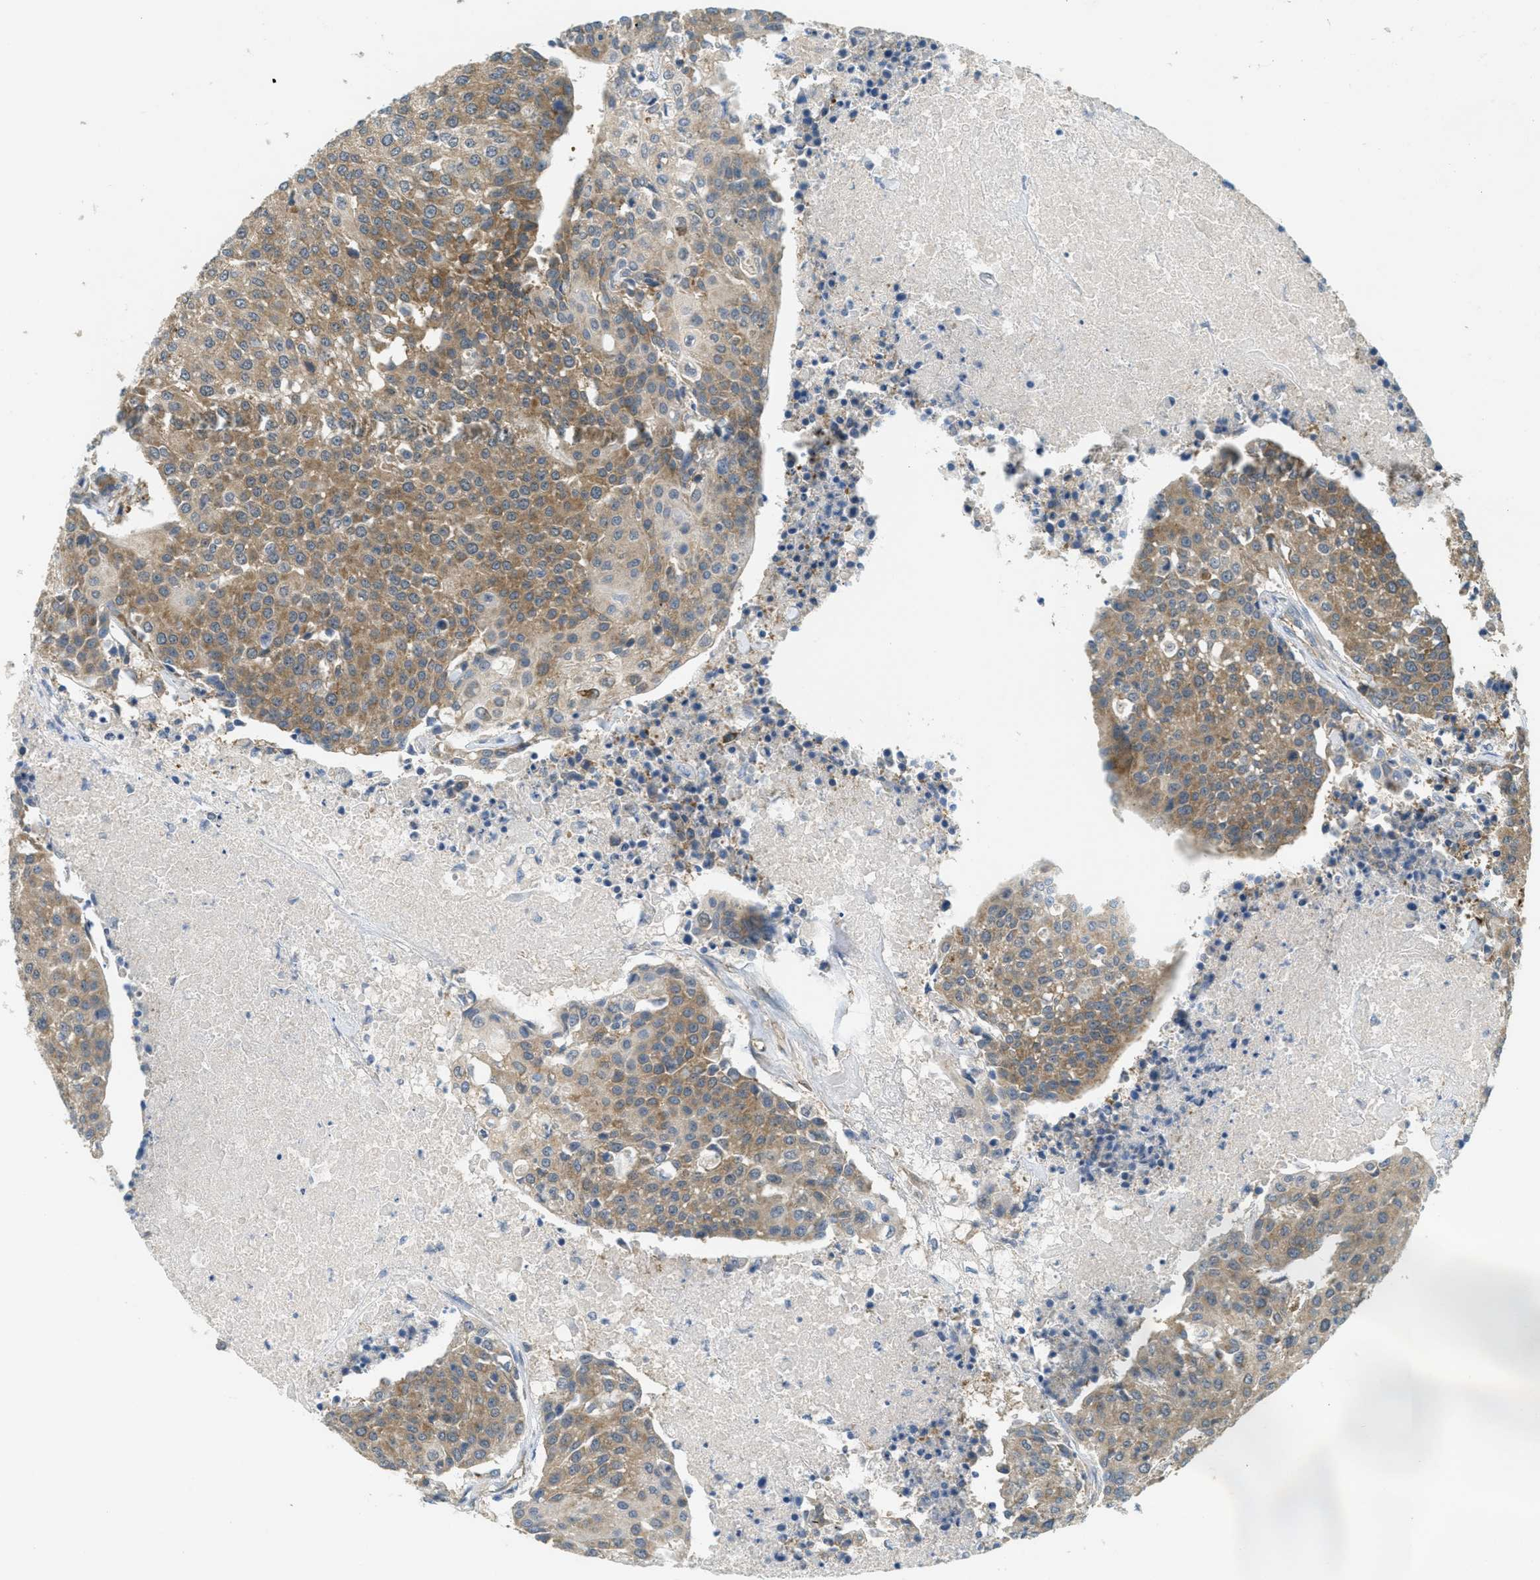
{"staining": {"intensity": "moderate", "quantity": ">75%", "location": "cytoplasmic/membranous"}, "tissue": "urothelial cancer", "cell_type": "Tumor cells", "image_type": "cancer", "snomed": [{"axis": "morphology", "description": "Urothelial carcinoma, High grade"}, {"axis": "topography", "description": "Urinary bladder"}], "caption": "Tumor cells display medium levels of moderate cytoplasmic/membranous positivity in about >75% of cells in urothelial cancer.", "gene": "JCAD", "patient": {"sex": "female", "age": 85}}